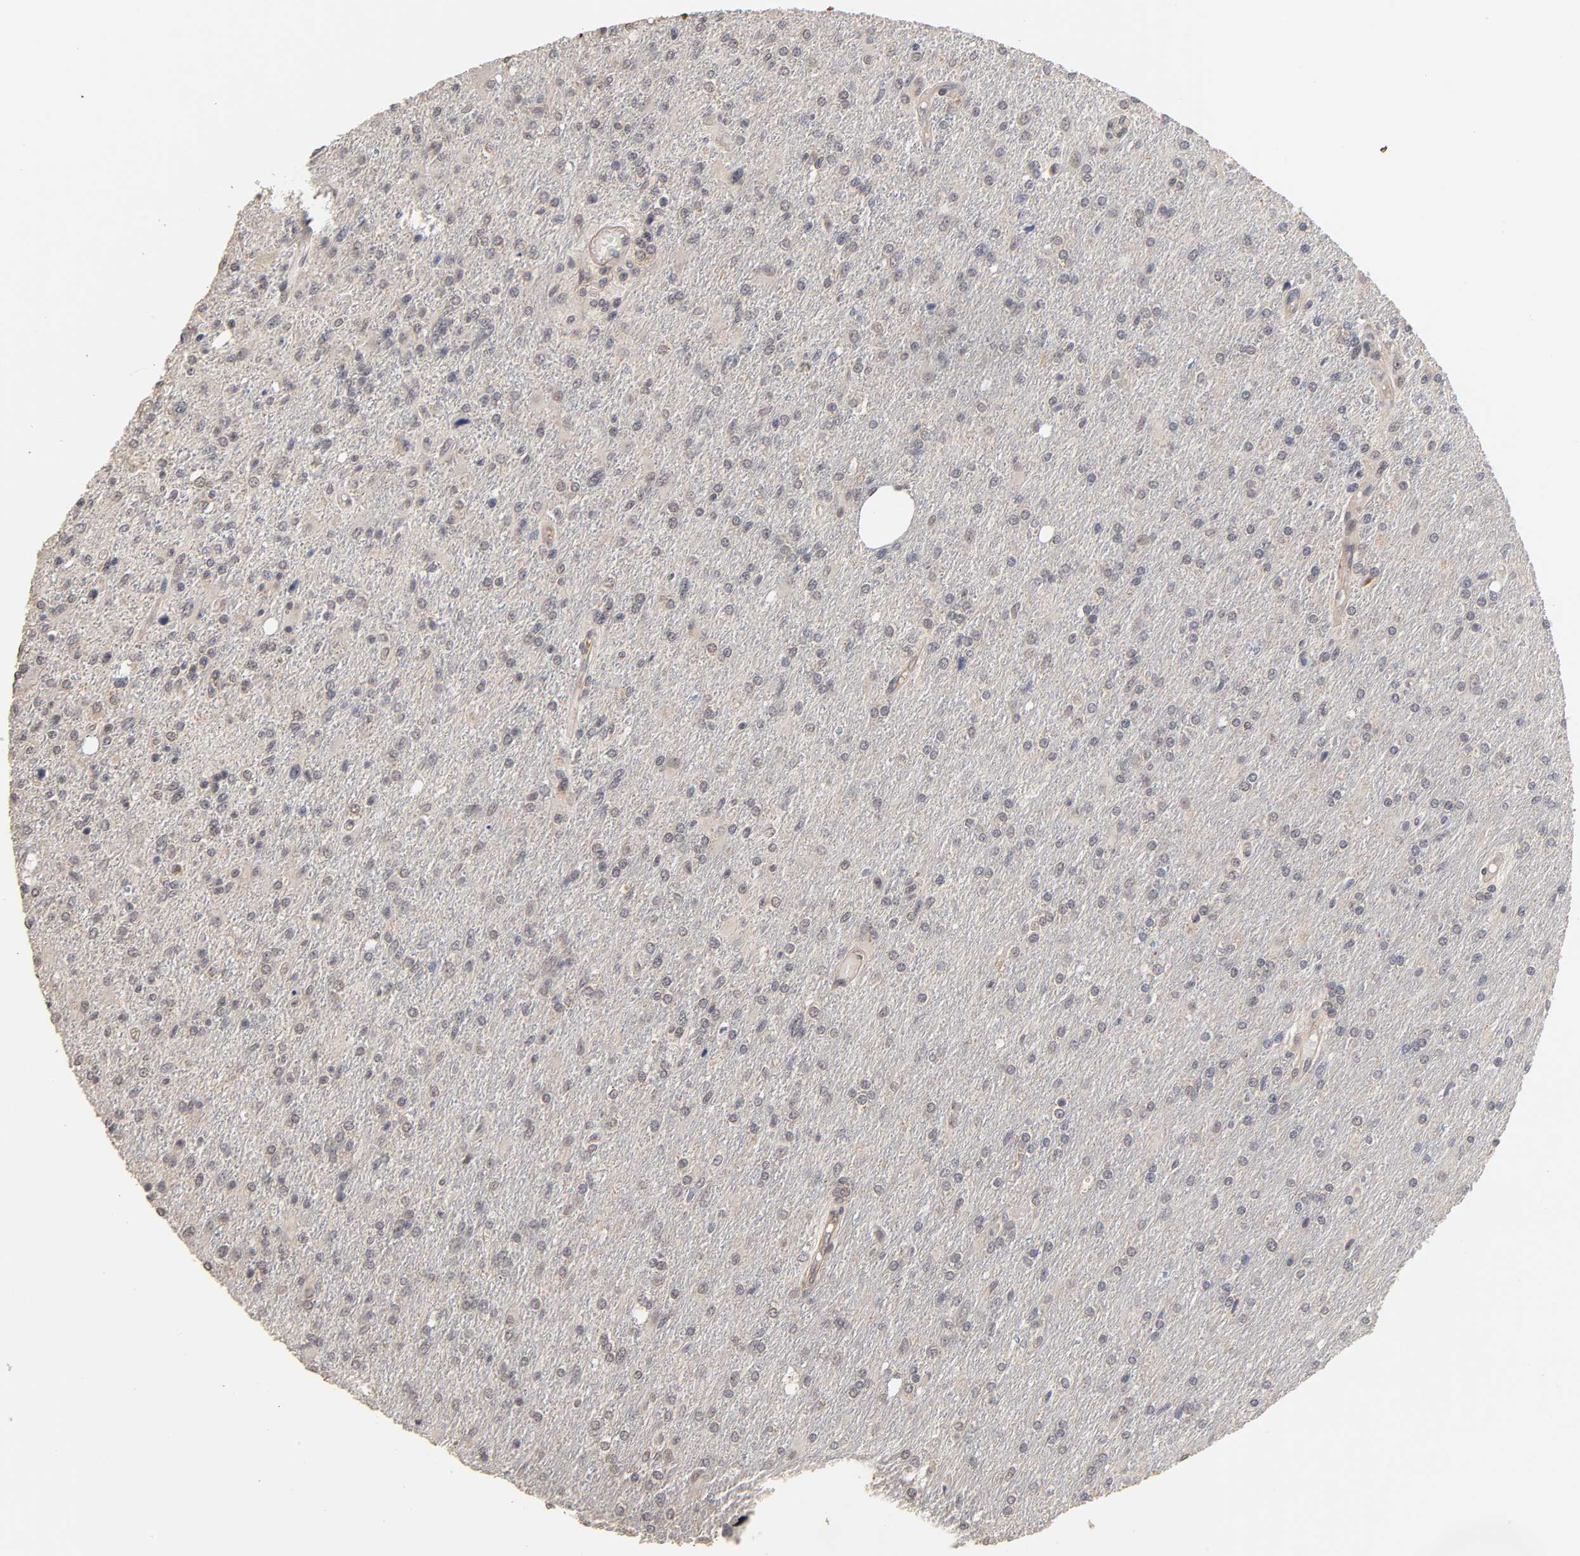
{"staining": {"intensity": "weak", "quantity": "<25%", "location": "cytoplasmic/membranous"}, "tissue": "glioma", "cell_type": "Tumor cells", "image_type": "cancer", "snomed": [{"axis": "morphology", "description": "Glioma, malignant, High grade"}, {"axis": "topography", "description": "Cerebral cortex"}], "caption": "High power microscopy photomicrograph of an IHC micrograph of glioma, revealing no significant positivity in tumor cells. Brightfield microscopy of immunohistochemistry stained with DAB (brown) and hematoxylin (blue), captured at high magnification.", "gene": "LAMB1", "patient": {"sex": "male", "age": 76}}